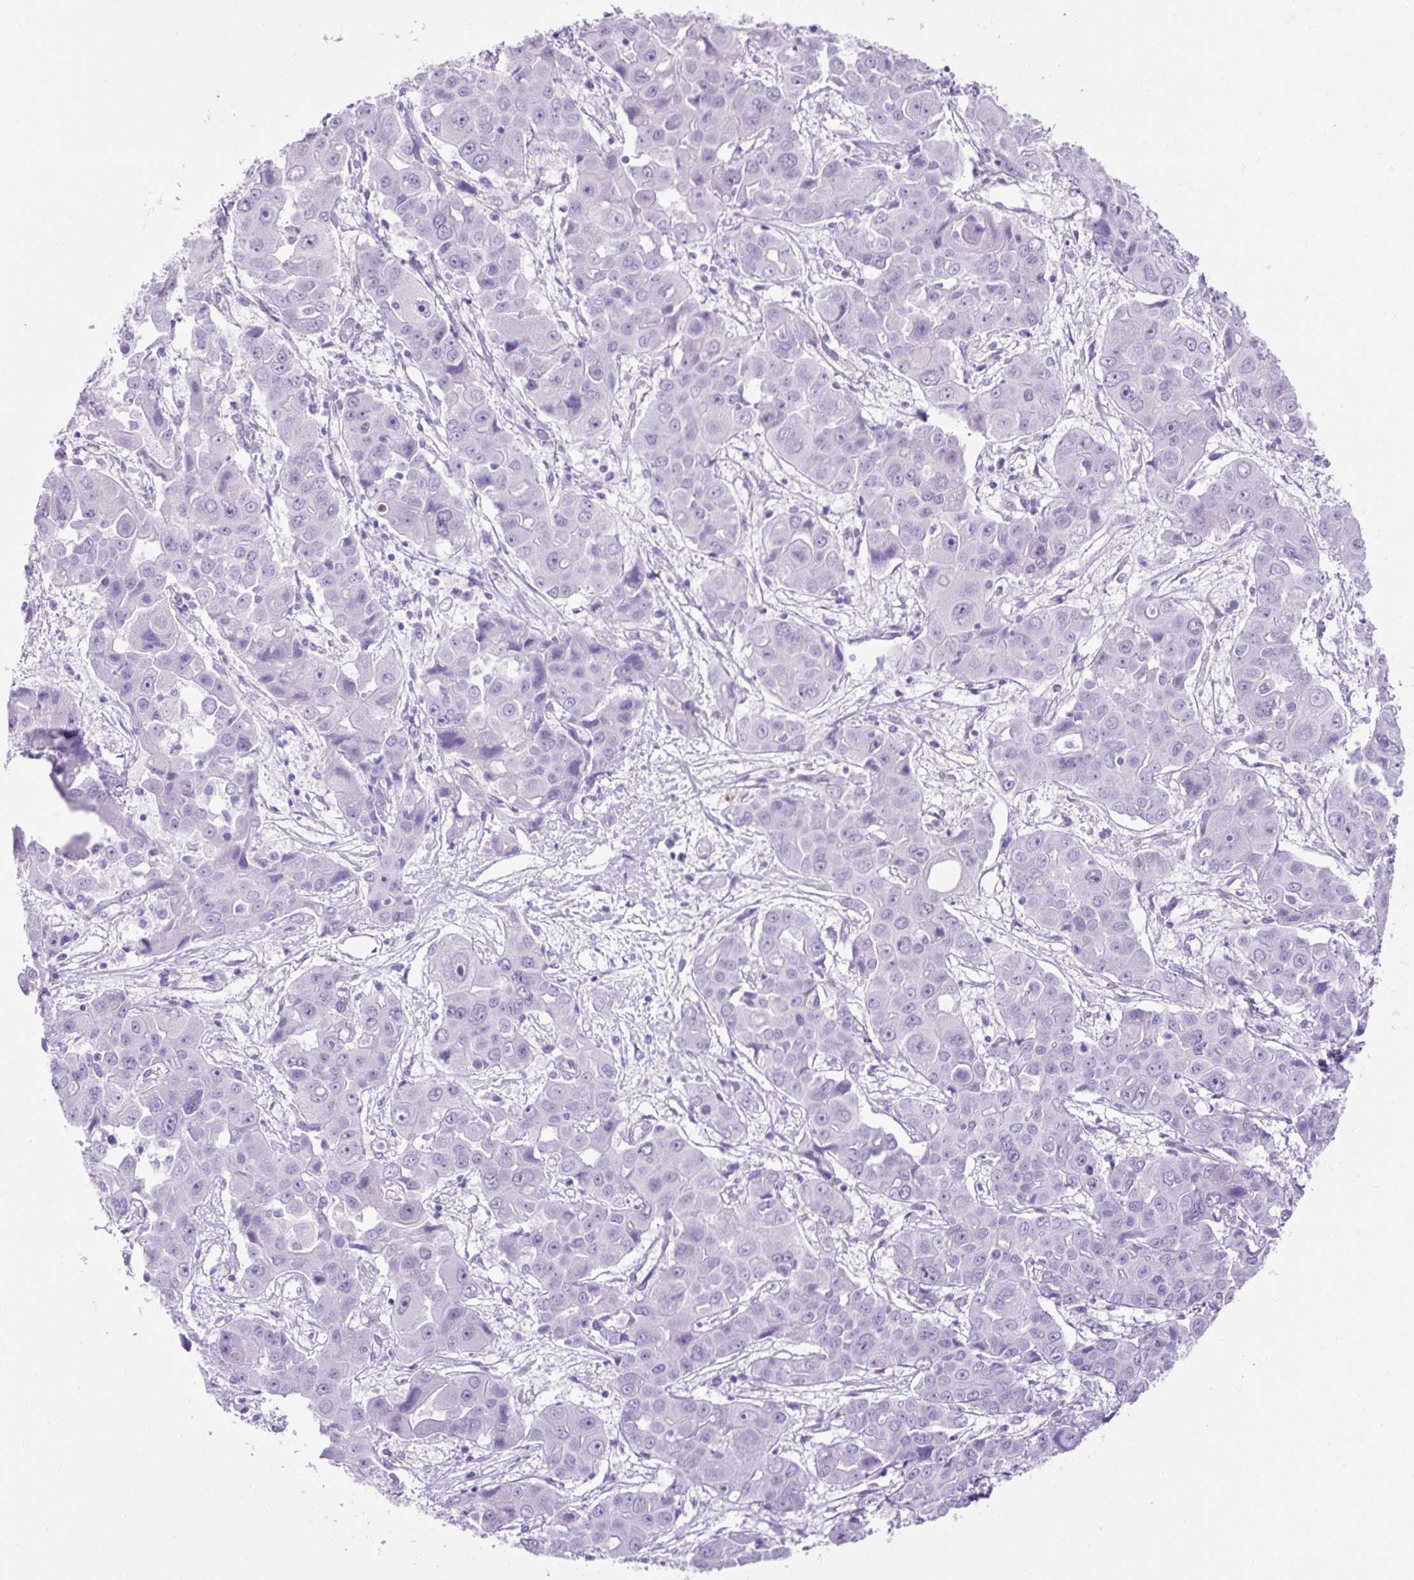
{"staining": {"intensity": "negative", "quantity": "none", "location": "none"}, "tissue": "liver cancer", "cell_type": "Tumor cells", "image_type": "cancer", "snomed": [{"axis": "morphology", "description": "Cholangiocarcinoma"}, {"axis": "topography", "description": "Liver"}], "caption": "Tumor cells are negative for brown protein staining in cholangiocarcinoma (liver).", "gene": "KRT12", "patient": {"sex": "male", "age": 67}}